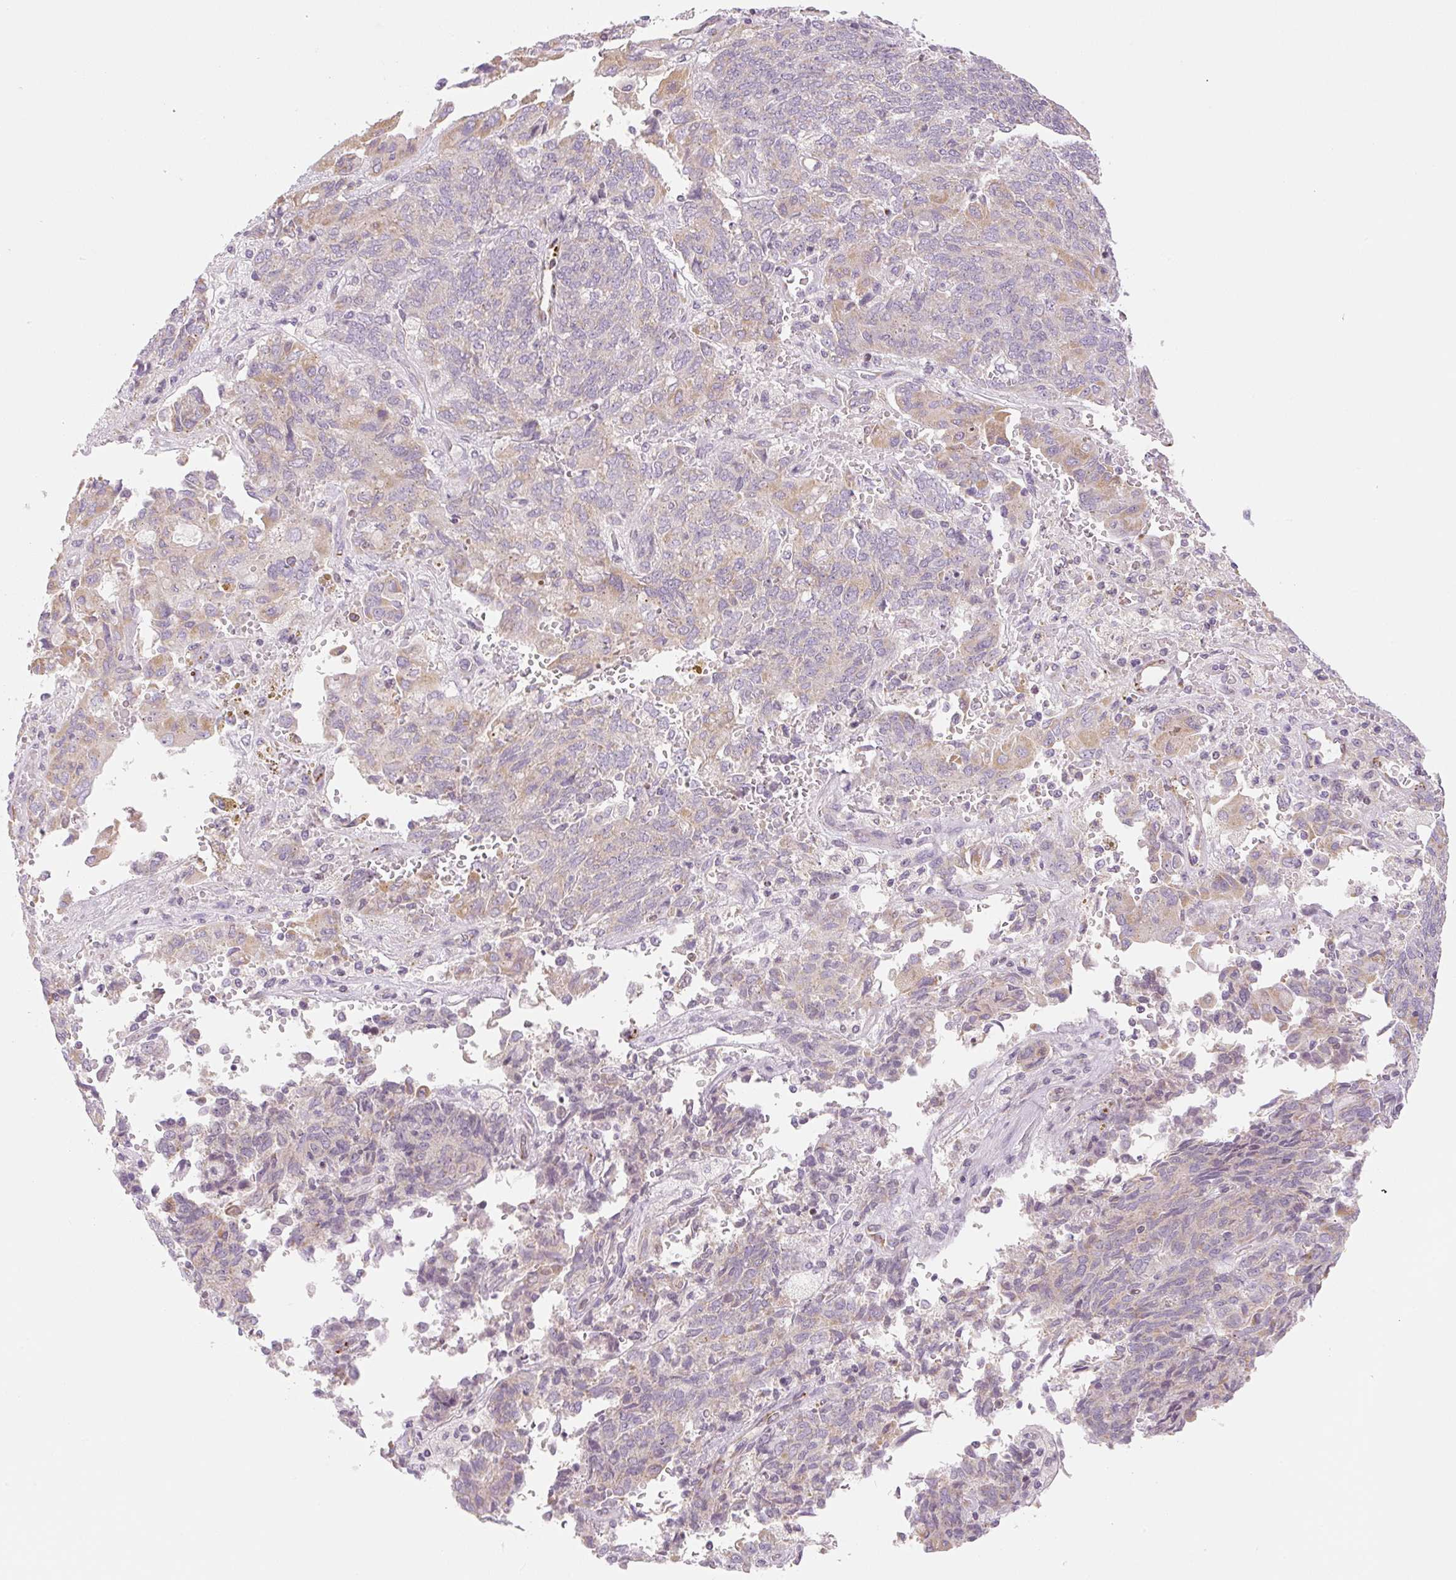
{"staining": {"intensity": "moderate", "quantity": "<25%", "location": "cytoplasmic/membranous"}, "tissue": "endometrial cancer", "cell_type": "Tumor cells", "image_type": "cancer", "snomed": [{"axis": "morphology", "description": "Adenocarcinoma, NOS"}, {"axis": "topography", "description": "Endometrium"}], "caption": "Brown immunohistochemical staining in endometrial cancer reveals moderate cytoplasmic/membranous positivity in approximately <25% of tumor cells.", "gene": "CASKIN1", "patient": {"sex": "female", "age": 80}}